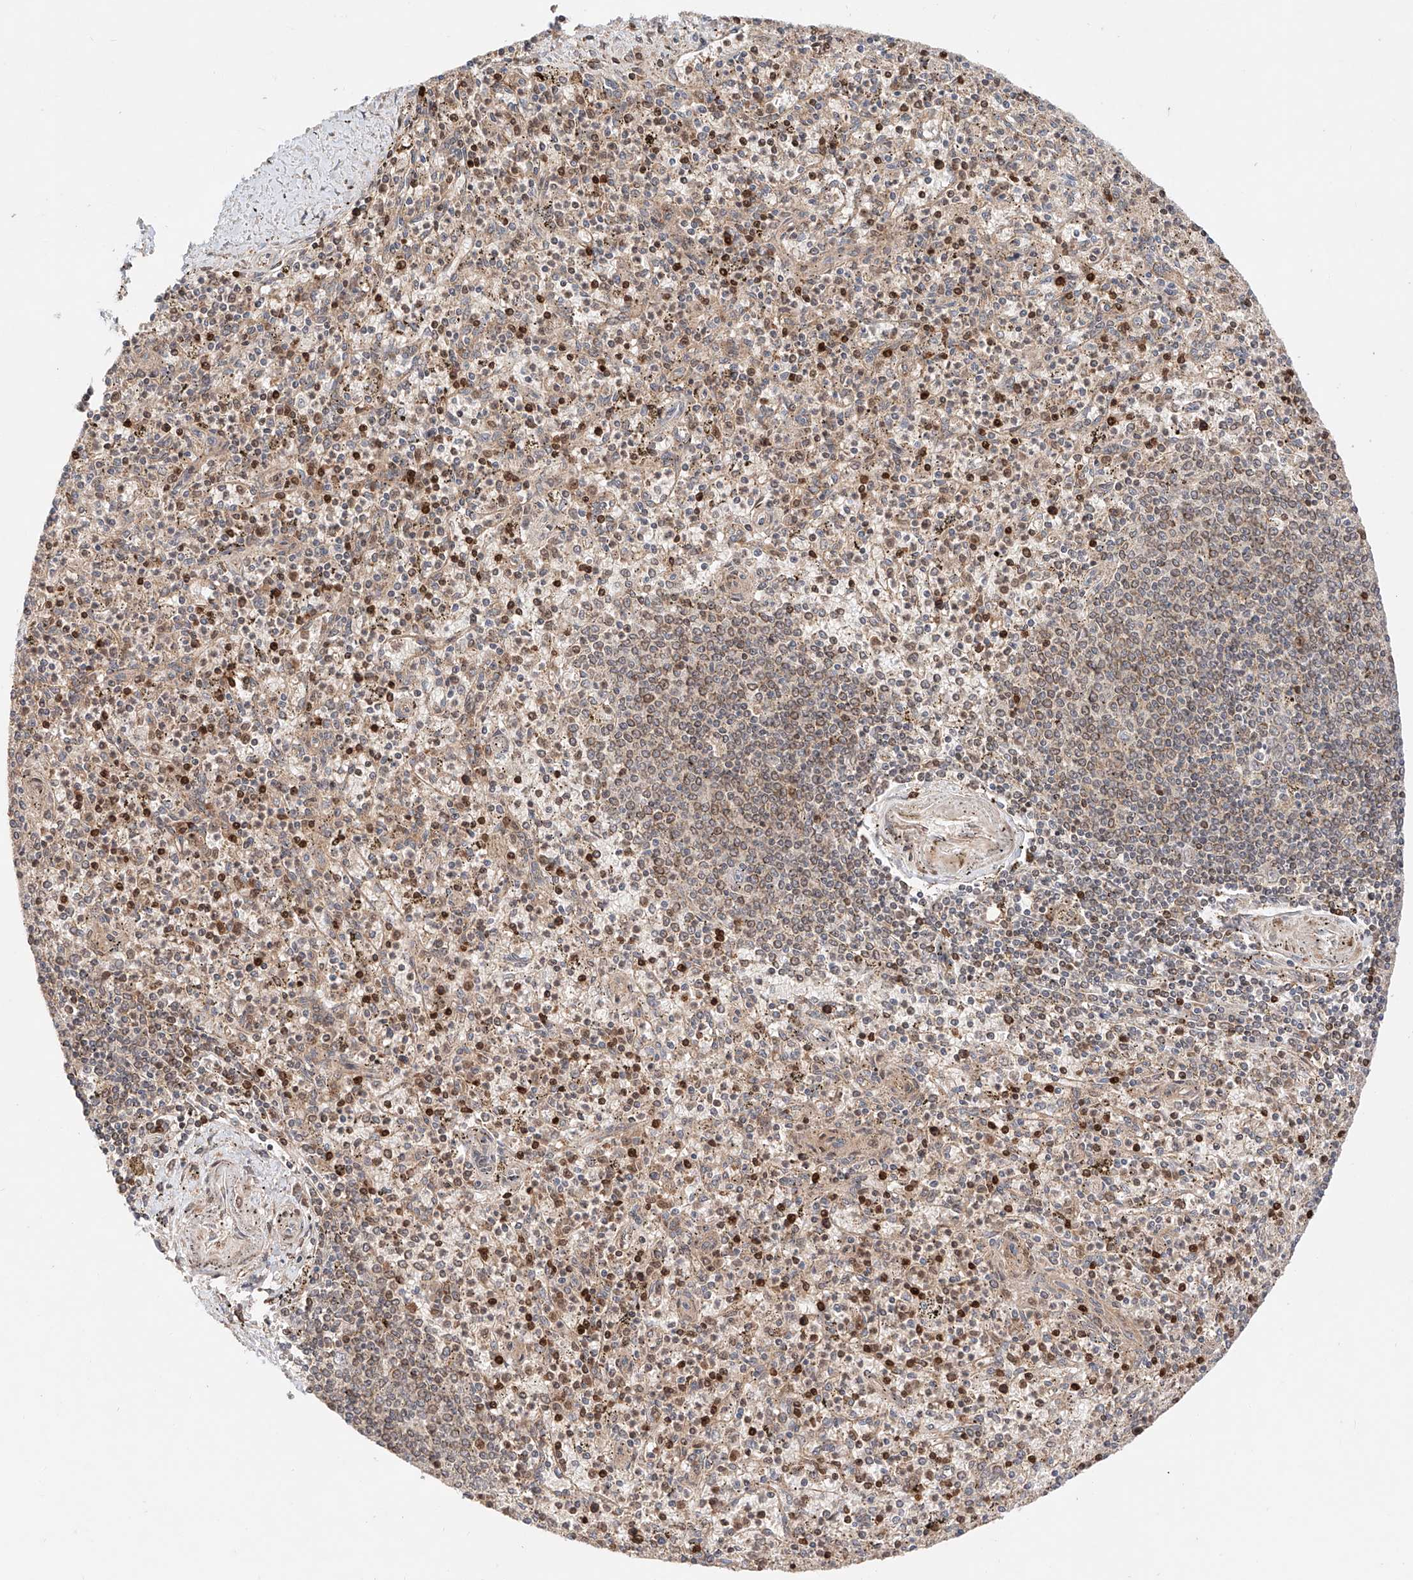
{"staining": {"intensity": "strong", "quantity": "<25%", "location": "cytoplasmic/membranous,nuclear"}, "tissue": "spleen", "cell_type": "Cells in red pulp", "image_type": "normal", "snomed": [{"axis": "morphology", "description": "Normal tissue, NOS"}, {"axis": "topography", "description": "Spleen"}], "caption": "Benign spleen displays strong cytoplasmic/membranous,nuclear expression in about <25% of cells in red pulp.", "gene": "IGSF22", "patient": {"sex": "male", "age": 72}}